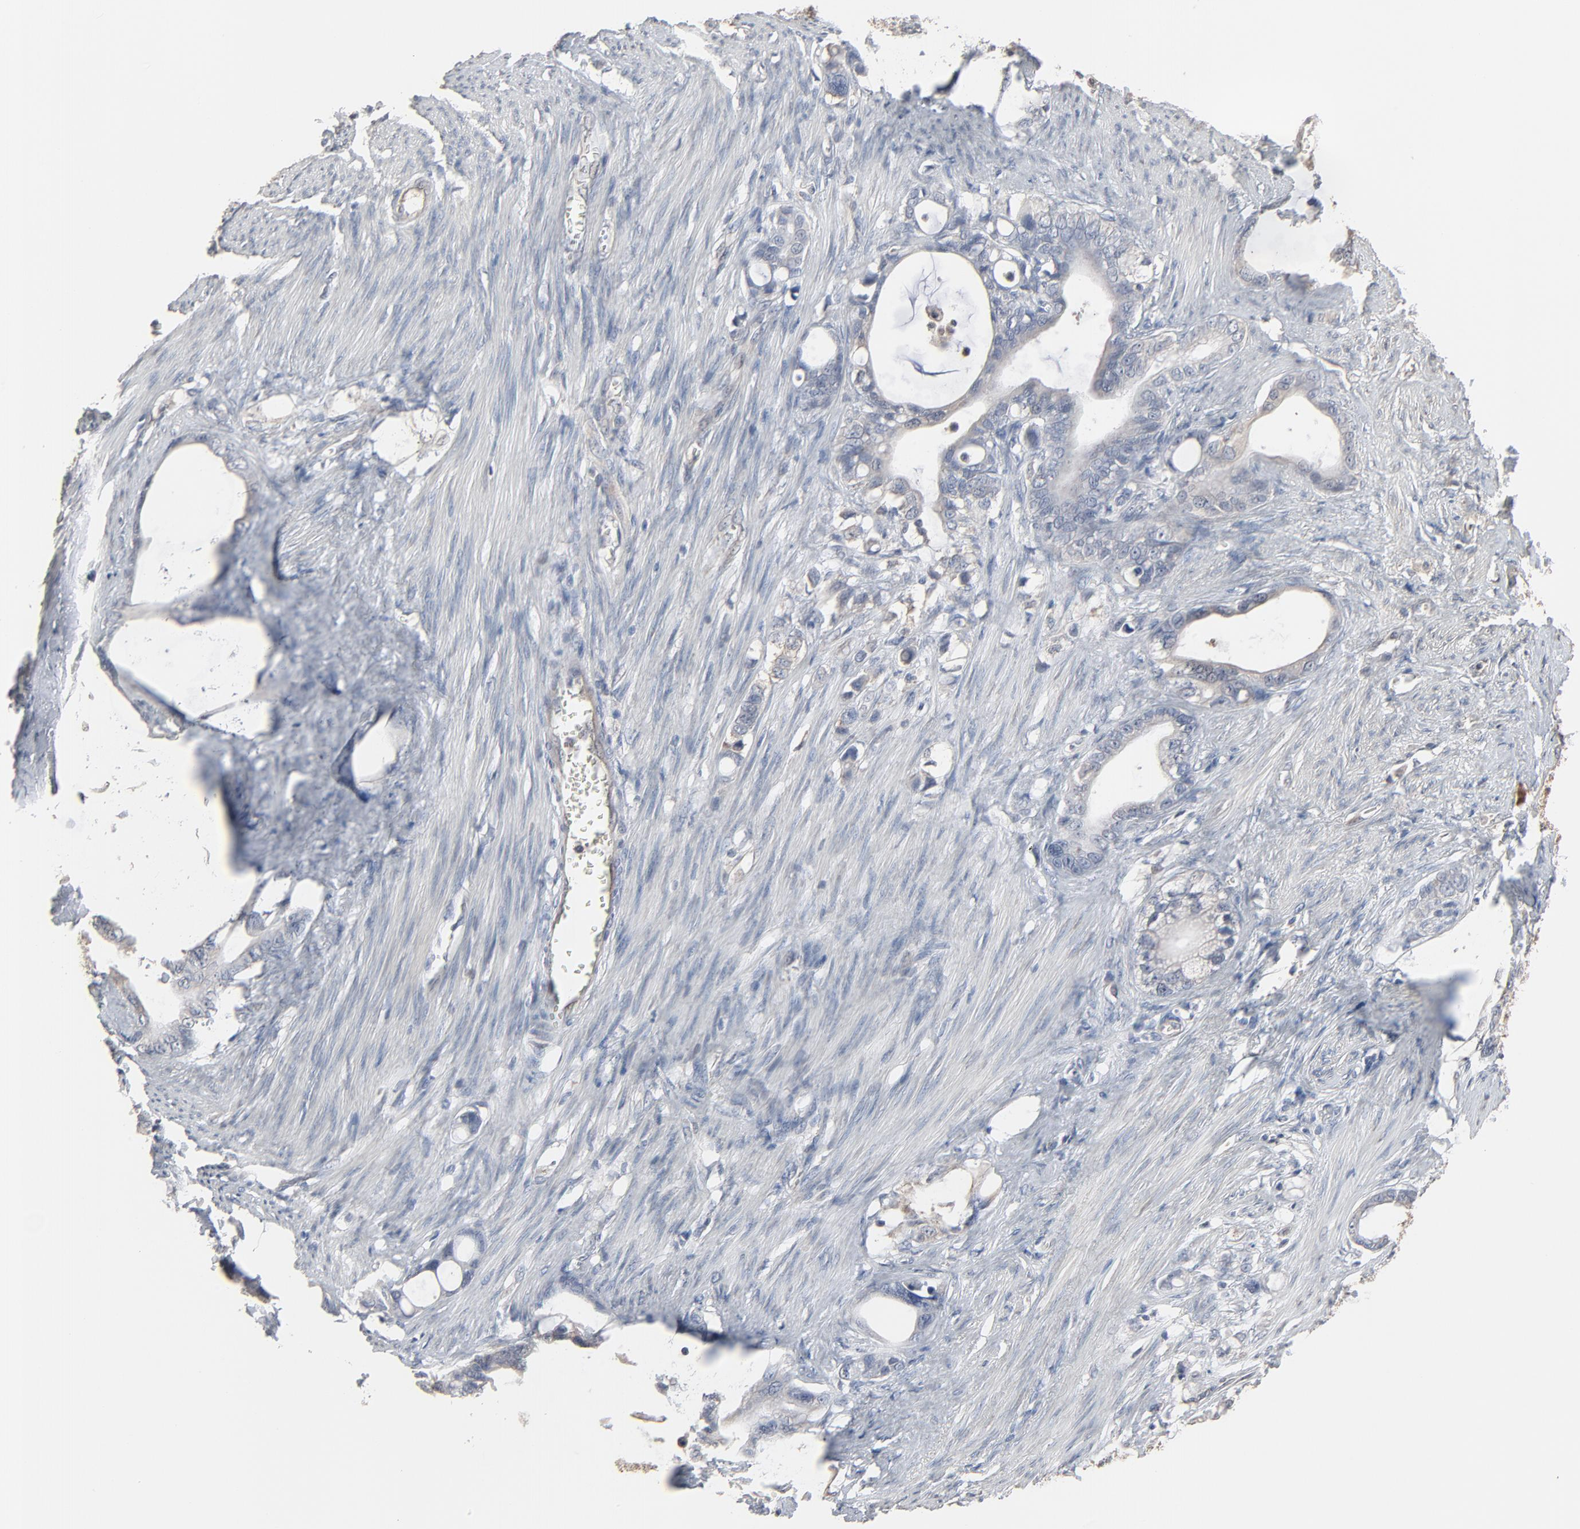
{"staining": {"intensity": "weak", "quantity": "25%-75%", "location": "cytoplasmic/membranous"}, "tissue": "stomach cancer", "cell_type": "Tumor cells", "image_type": "cancer", "snomed": [{"axis": "morphology", "description": "Adenocarcinoma, NOS"}, {"axis": "topography", "description": "Stomach"}], "caption": "The image exhibits immunohistochemical staining of stomach cancer (adenocarcinoma). There is weak cytoplasmic/membranous positivity is identified in approximately 25%-75% of tumor cells.", "gene": "CCT5", "patient": {"sex": "female", "age": 75}}